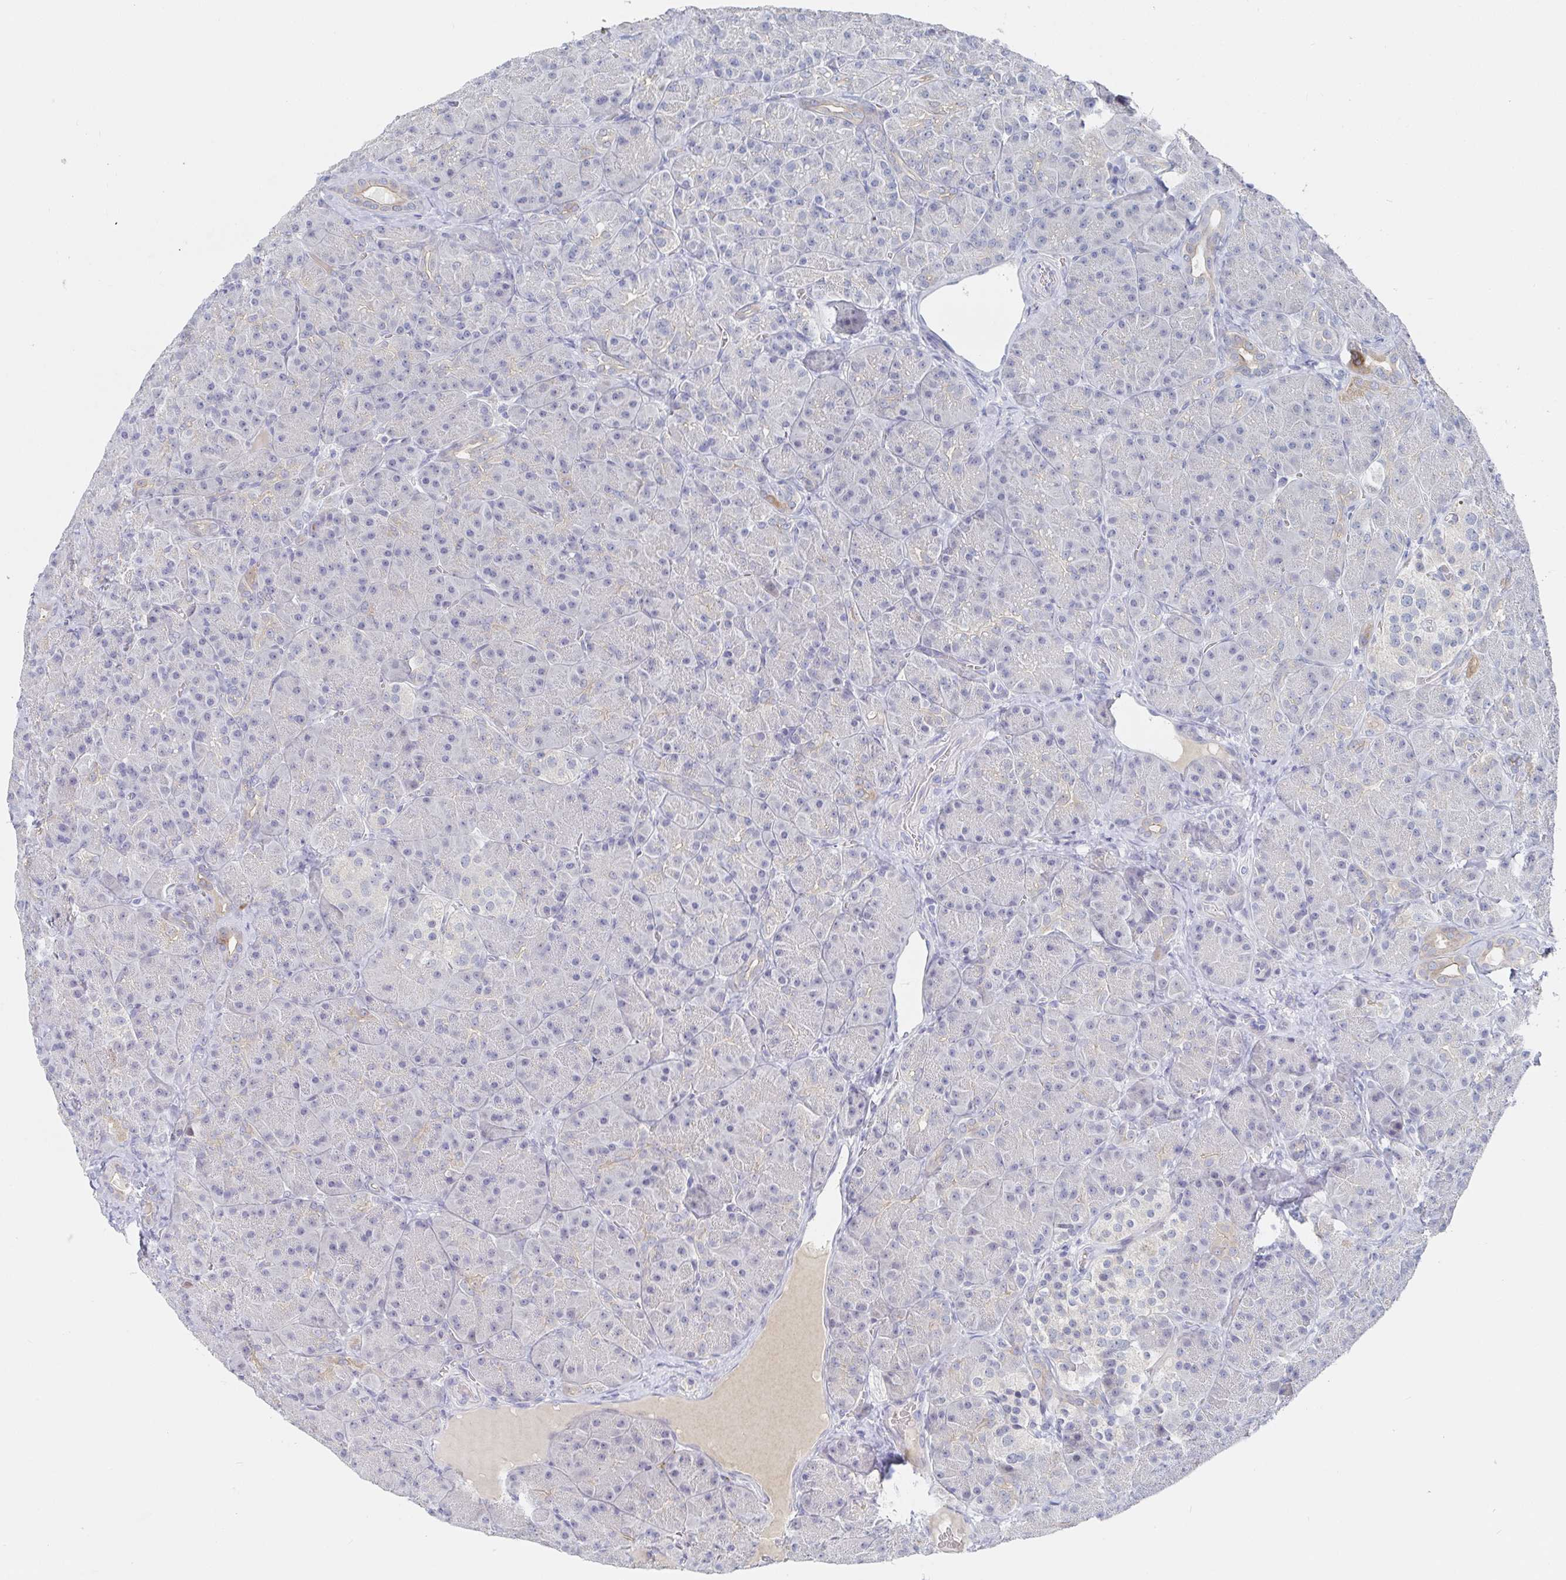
{"staining": {"intensity": "negative", "quantity": "none", "location": "none"}, "tissue": "pancreas", "cell_type": "Exocrine glandular cells", "image_type": "normal", "snomed": [{"axis": "morphology", "description": "Normal tissue, NOS"}, {"axis": "topography", "description": "Pancreas"}], "caption": "High power microscopy micrograph of an immunohistochemistry image of unremarkable pancreas, revealing no significant staining in exocrine glandular cells.", "gene": "ZNF100", "patient": {"sex": "male", "age": 57}}